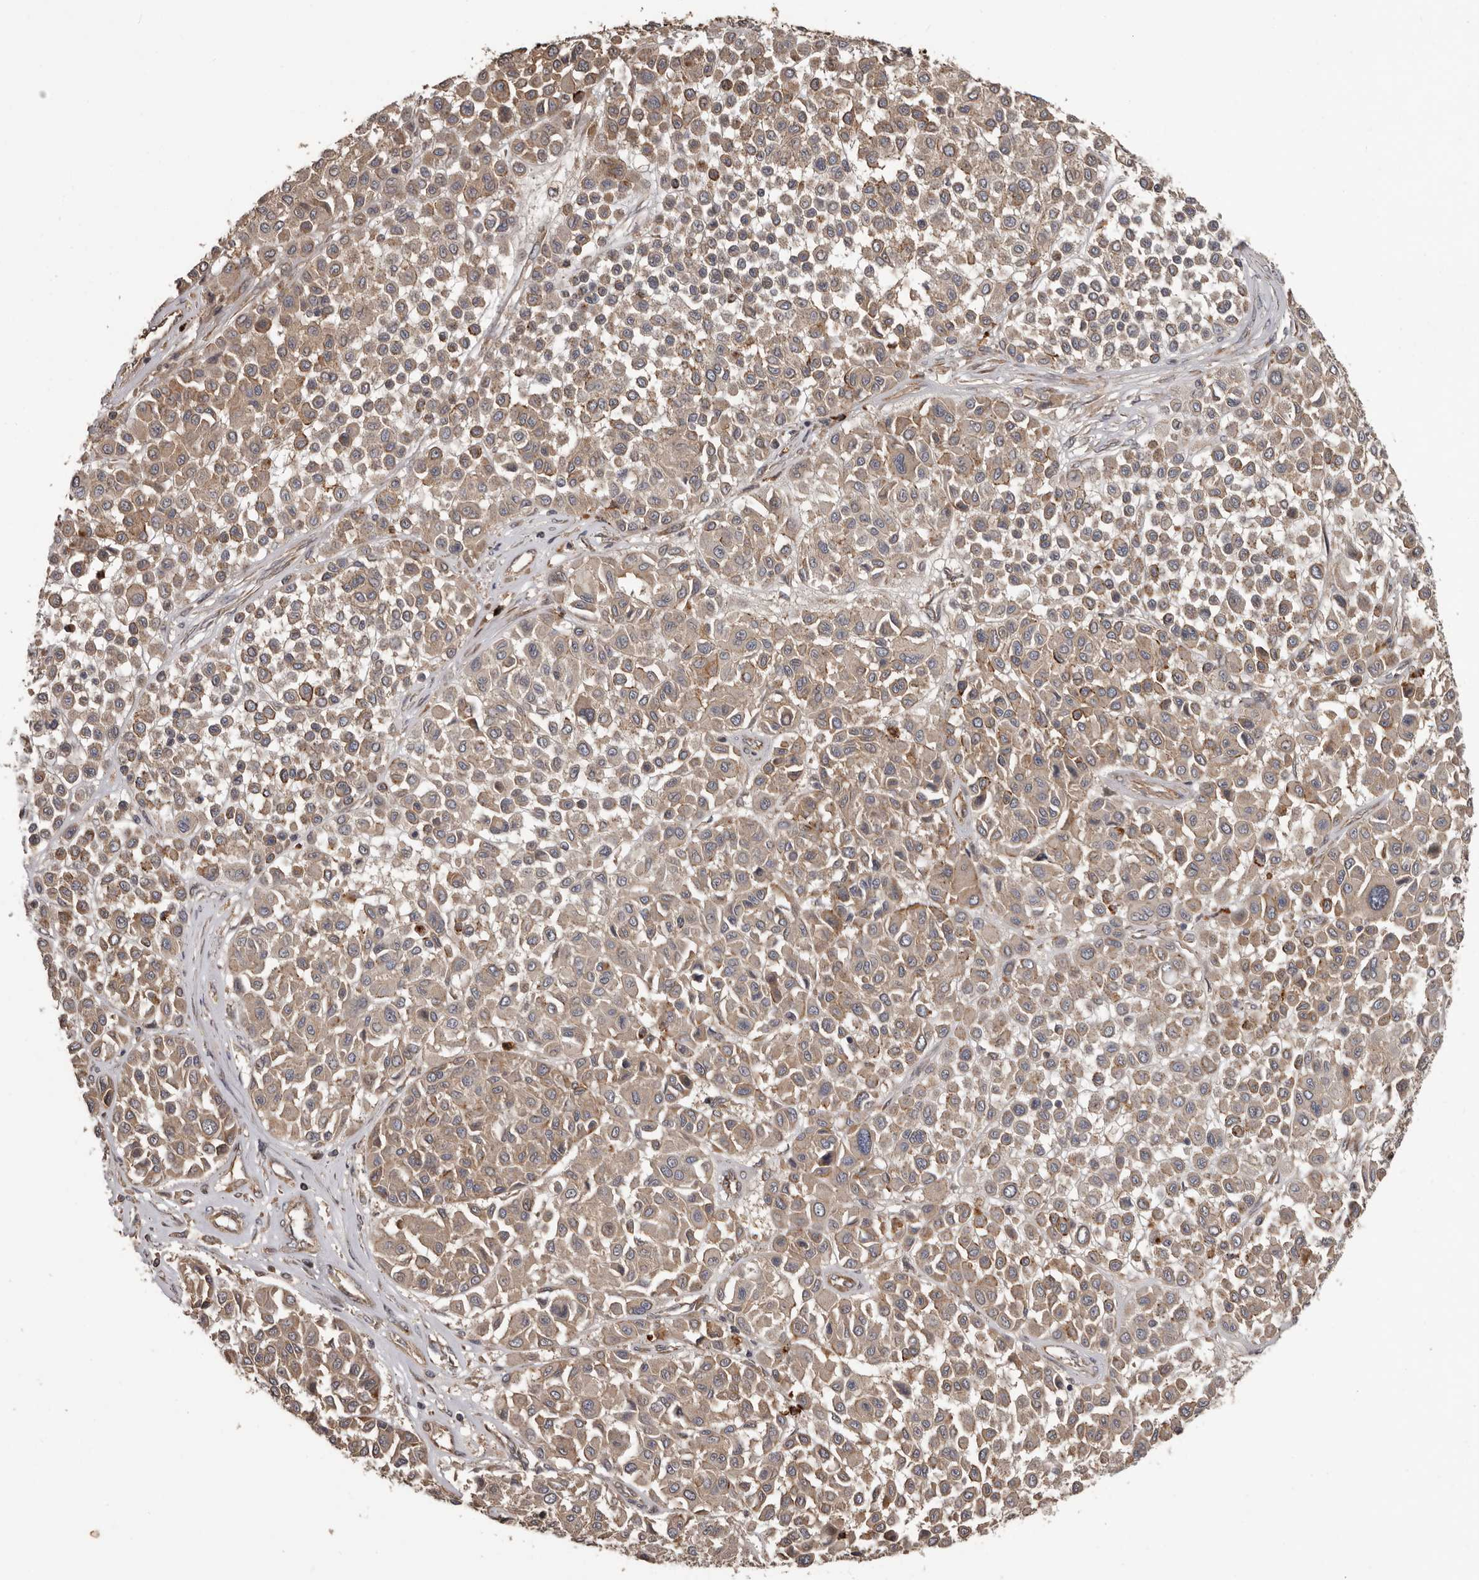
{"staining": {"intensity": "weak", "quantity": ">75%", "location": "cytoplasmic/membranous"}, "tissue": "melanoma", "cell_type": "Tumor cells", "image_type": "cancer", "snomed": [{"axis": "morphology", "description": "Malignant melanoma, Metastatic site"}, {"axis": "topography", "description": "Soft tissue"}], "caption": "There is low levels of weak cytoplasmic/membranous staining in tumor cells of malignant melanoma (metastatic site), as demonstrated by immunohistochemical staining (brown color).", "gene": "ARHGEF5", "patient": {"sex": "male", "age": 41}}